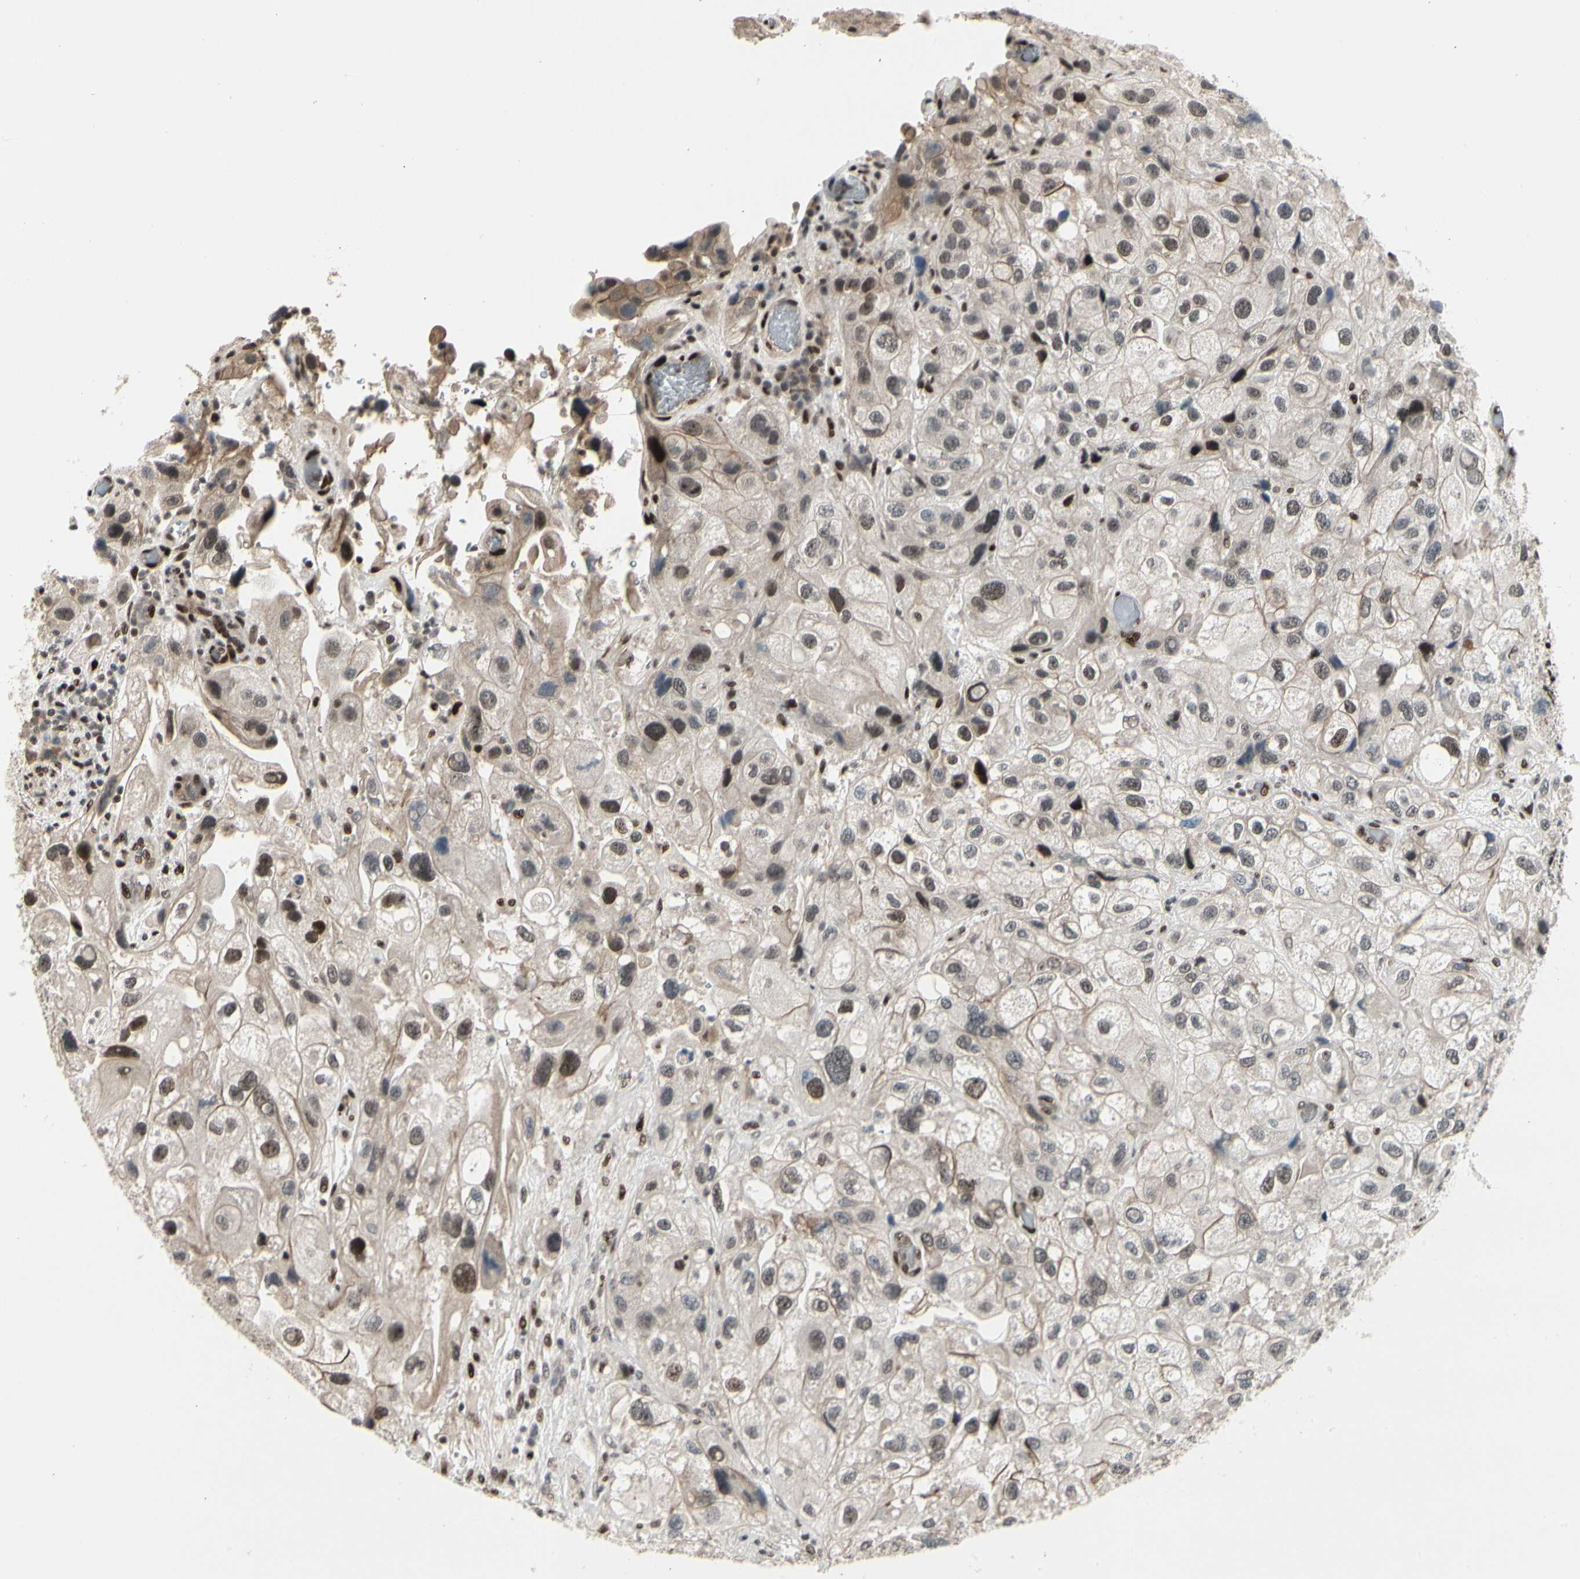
{"staining": {"intensity": "moderate", "quantity": "<25%", "location": "cytoplasmic/membranous,nuclear"}, "tissue": "urothelial cancer", "cell_type": "Tumor cells", "image_type": "cancer", "snomed": [{"axis": "morphology", "description": "Urothelial carcinoma, High grade"}, {"axis": "topography", "description": "Urinary bladder"}], "caption": "This image reveals IHC staining of urothelial cancer, with low moderate cytoplasmic/membranous and nuclear expression in about <25% of tumor cells.", "gene": "FOXJ2", "patient": {"sex": "female", "age": 64}}